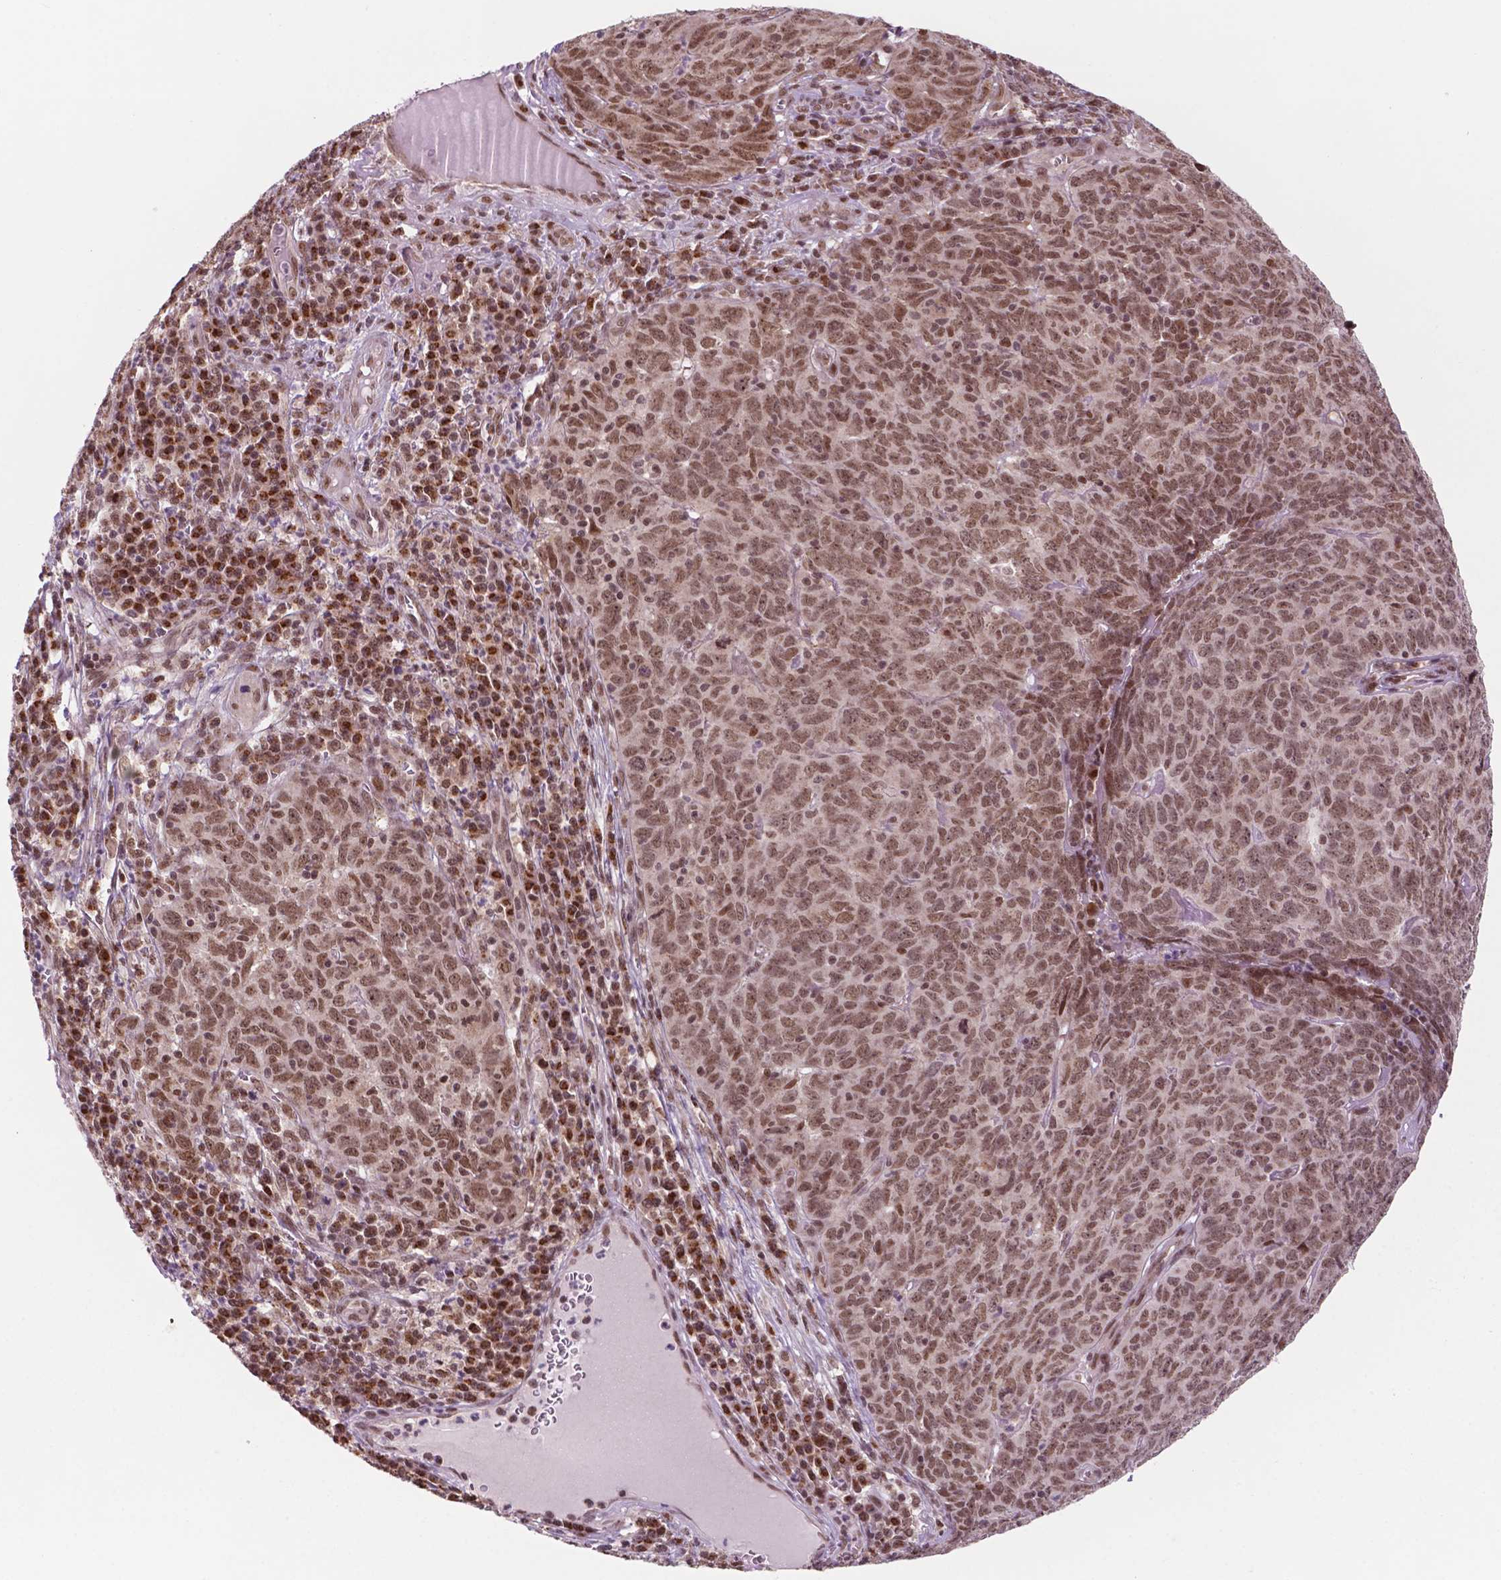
{"staining": {"intensity": "moderate", "quantity": ">75%", "location": "nuclear"}, "tissue": "skin cancer", "cell_type": "Tumor cells", "image_type": "cancer", "snomed": [{"axis": "morphology", "description": "Squamous cell carcinoma, NOS"}, {"axis": "topography", "description": "Skin"}, {"axis": "topography", "description": "Anal"}], "caption": "Human squamous cell carcinoma (skin) stained with a protein marker displays moderate staining in tumor cells.", "gene": "PER2", "patient": {"sex": "female", "age": 51}}